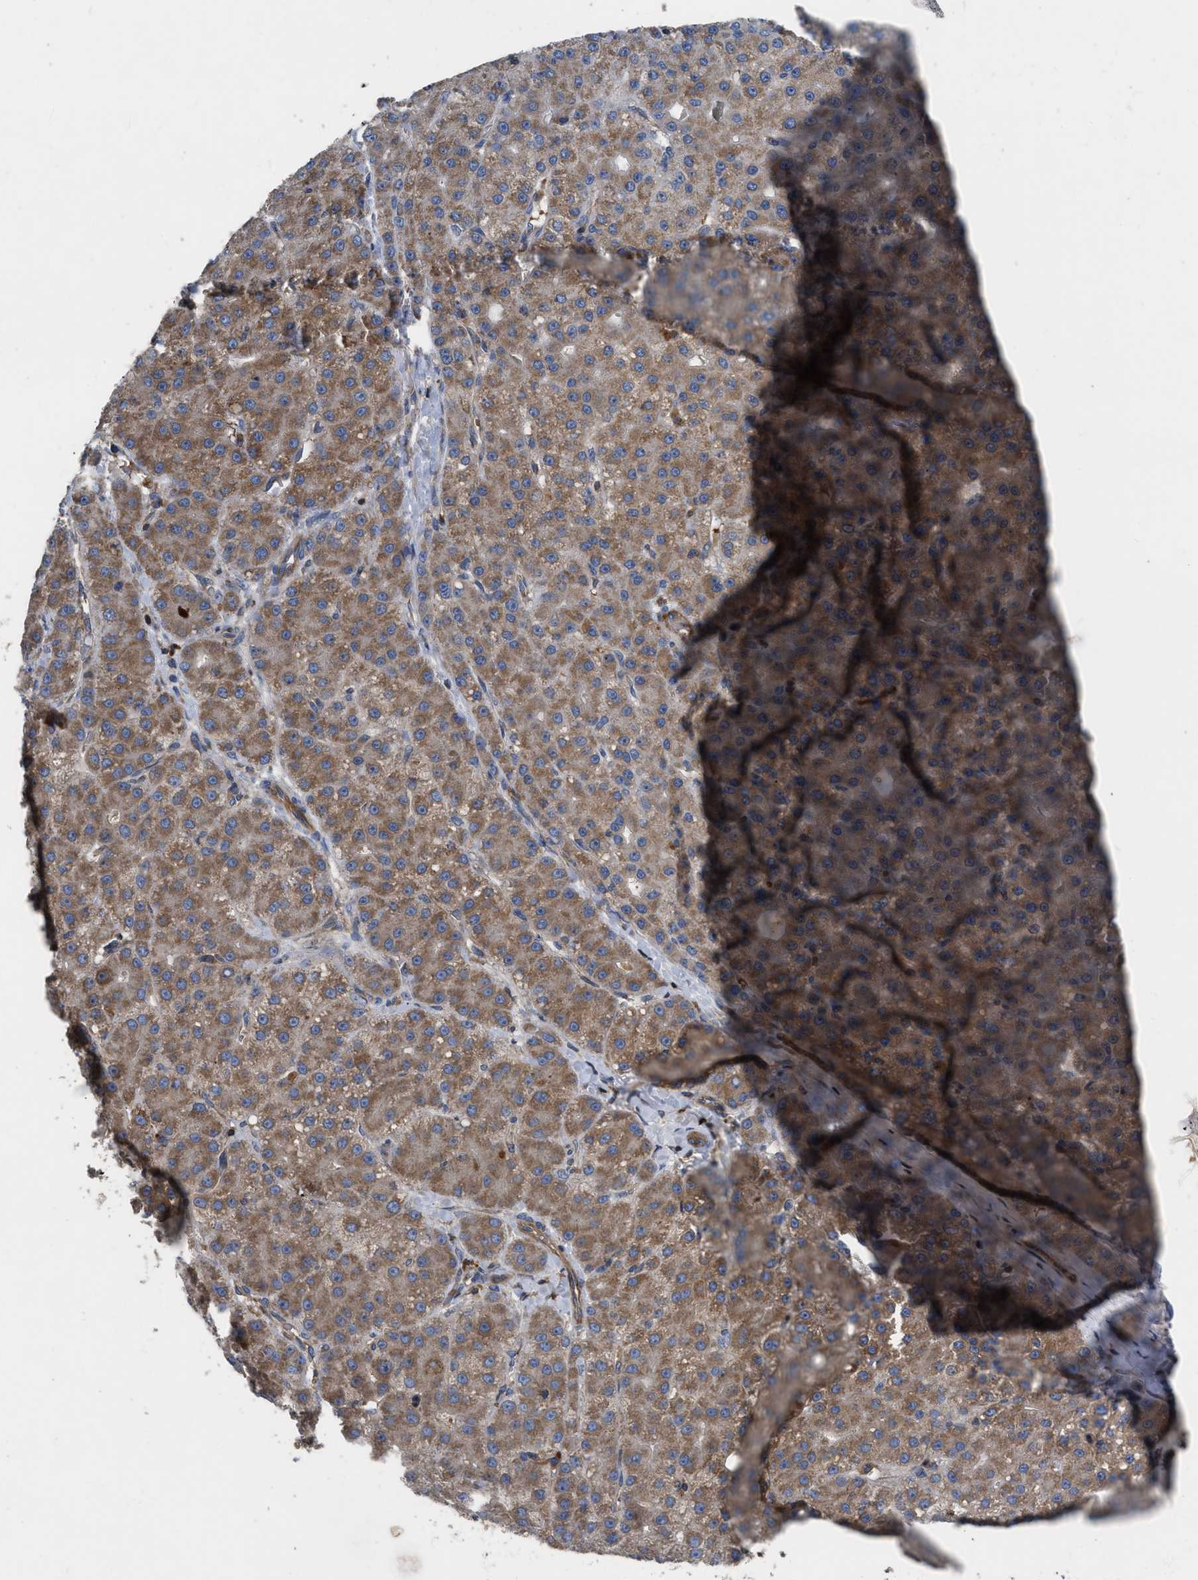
{"staining": {"intensity": "moderate", "quantity": ">75%", "location": "cytoplasmic/membranous"}, "tissue": "liver cancer", "cell_type": "Tumor cells", "image_type": "cancer", "snomed": [{"axis": "morphology", "description": "Carcinoma, Hepatocellular, NOS"}, {"axis": "topography", "description": "Liver"}], "caption": "Approximately >75% of tumor cells in human liver cancer (hepatocellular carcinoma) demonstrate moderate cytoplasmic/membranous protein positivity as visualized by brown immunohistochemical staining.", "gene": "YBEY", "patient": {"sex": "male", "age": 67}}